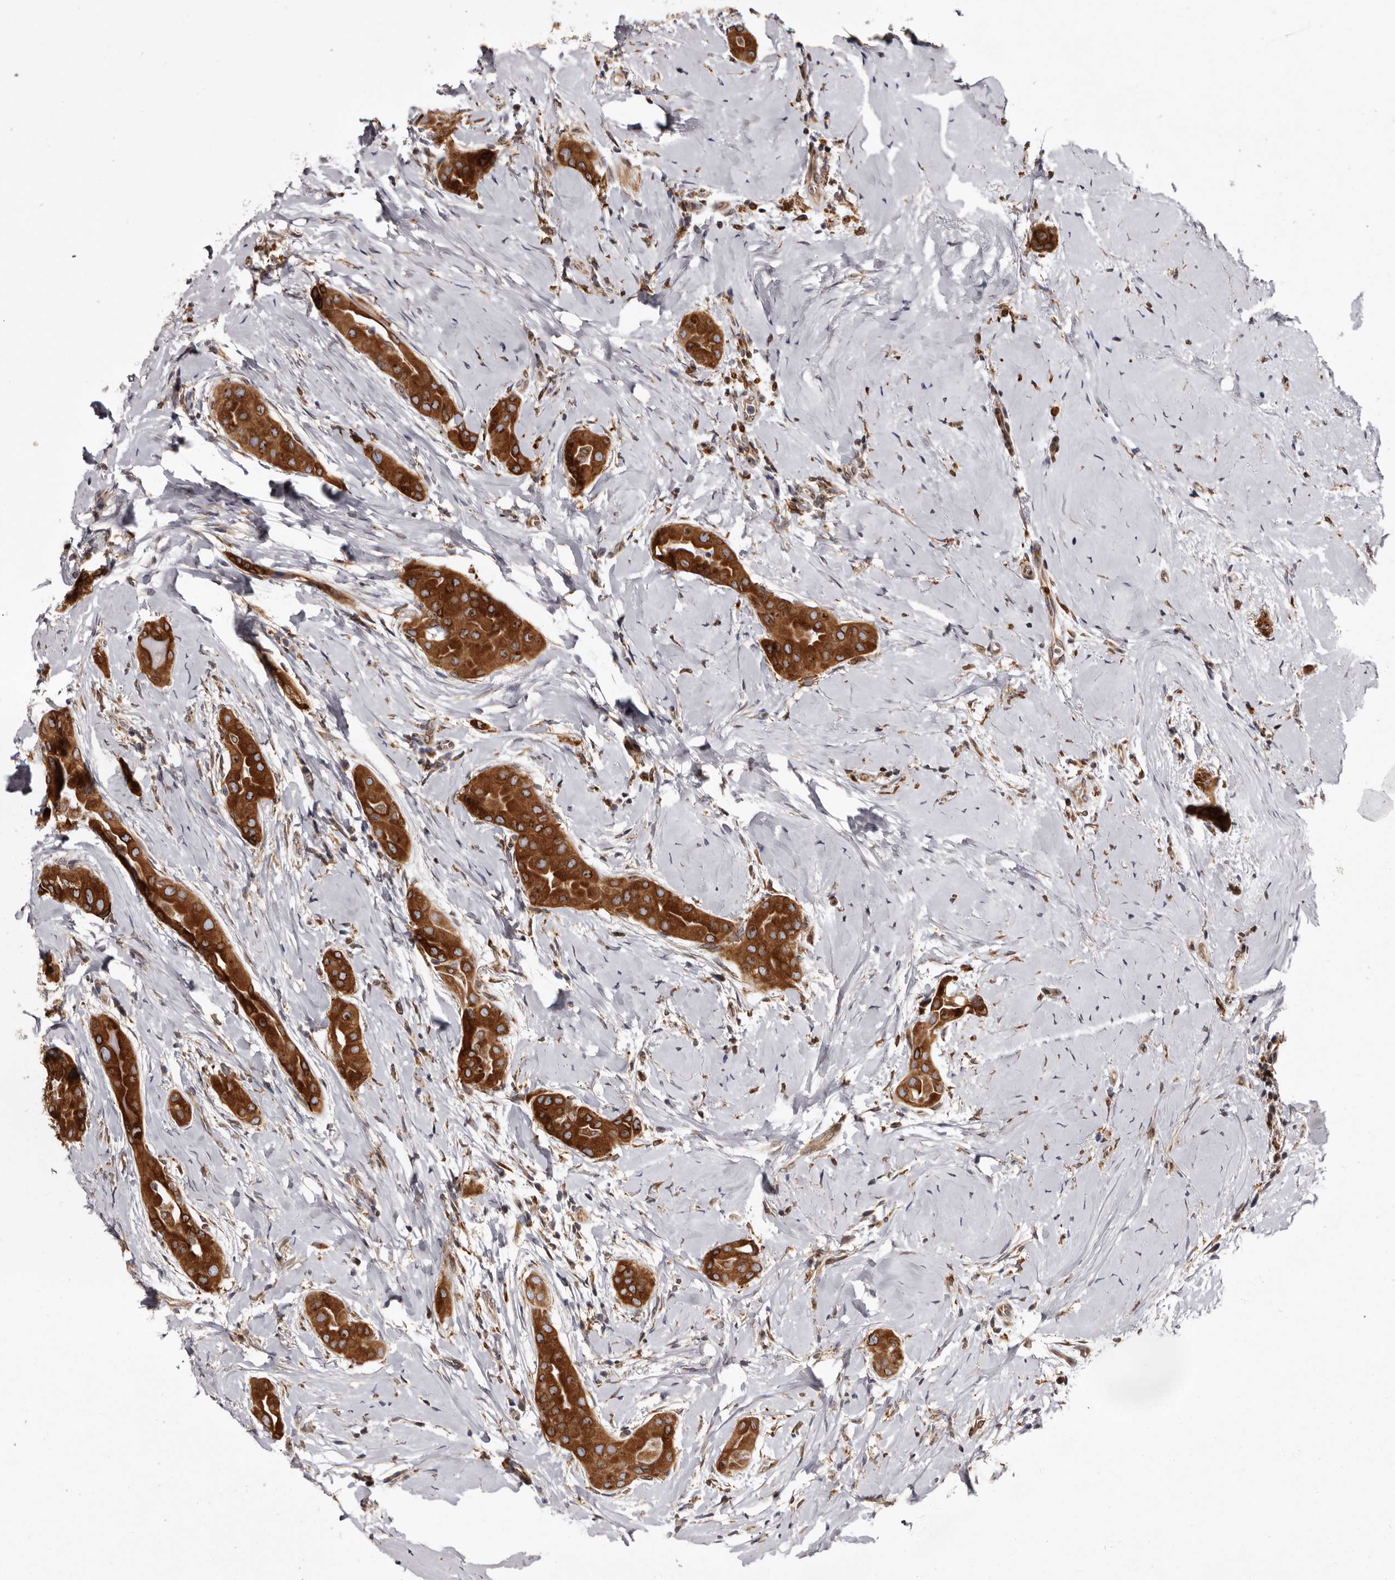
{"staining": {"intensity": "strong", "quantity": ">75%", "location": "cytoplasmic/membranous"}, "tissue": "thyroid cancer", "cell_type": "Tumor cells", "image_type": "cancer", "snomed": [{"axis": "morphology", "description": "Papillary adenocarcinoma, NOS"}, {"axis": "topography", "description": "Thyroid gland"}], "caption": "Thyroid cancer stained for a protein exhibits strong cytoplasmic/membranous positivity in tumor cells.", "gene": "C4orf3", "patient": {"sex": "male", "age": 33}}